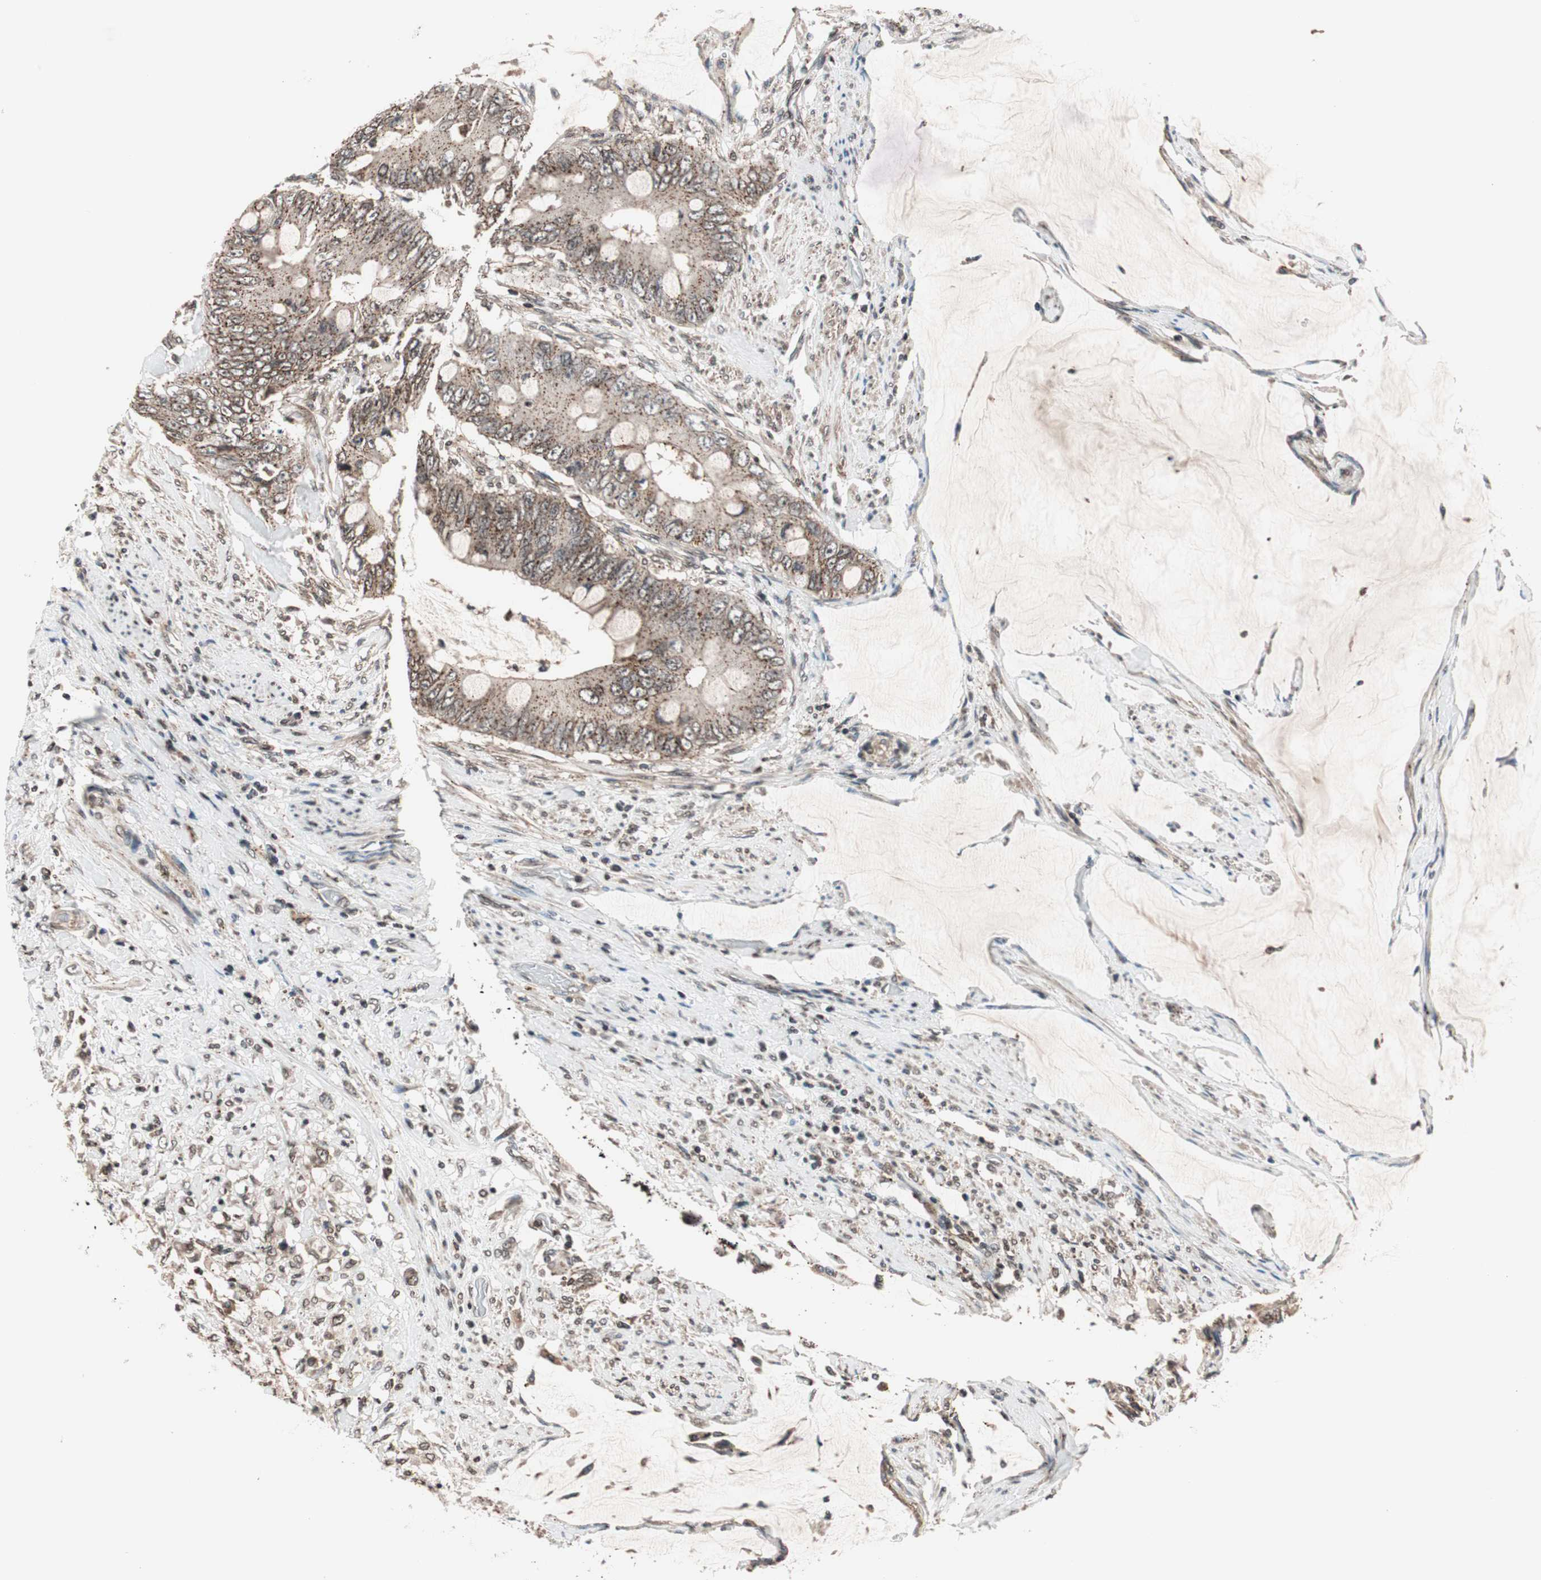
{"staining": {"intensity": "weak", "quantity": ">75%", "location": "cytoplasmic/membranous"}, "tissue": "colorectal cancer", "cell_type": "Tumor cells", "image_type": "cancer", "snomed": [{"axis": "morphology", "description": "Adenocarcinoma, NOS"}, {"axis": "topography", "description": "Rectum"}], "caption": "Immunohistochemistry of human colorectal cancer (adenocarcinoma) displays low levels of weak cytoplasmic/membranous positivity in approximately >75% of tumor cells. Using DAB (3,3'-diaminobenzidine) (brown) and hematoxylin (blue) stains, captured at high magnification using brightfield microscopy.", "gene": "RFC1", "patient": {"sex": "female", "age": 77}}